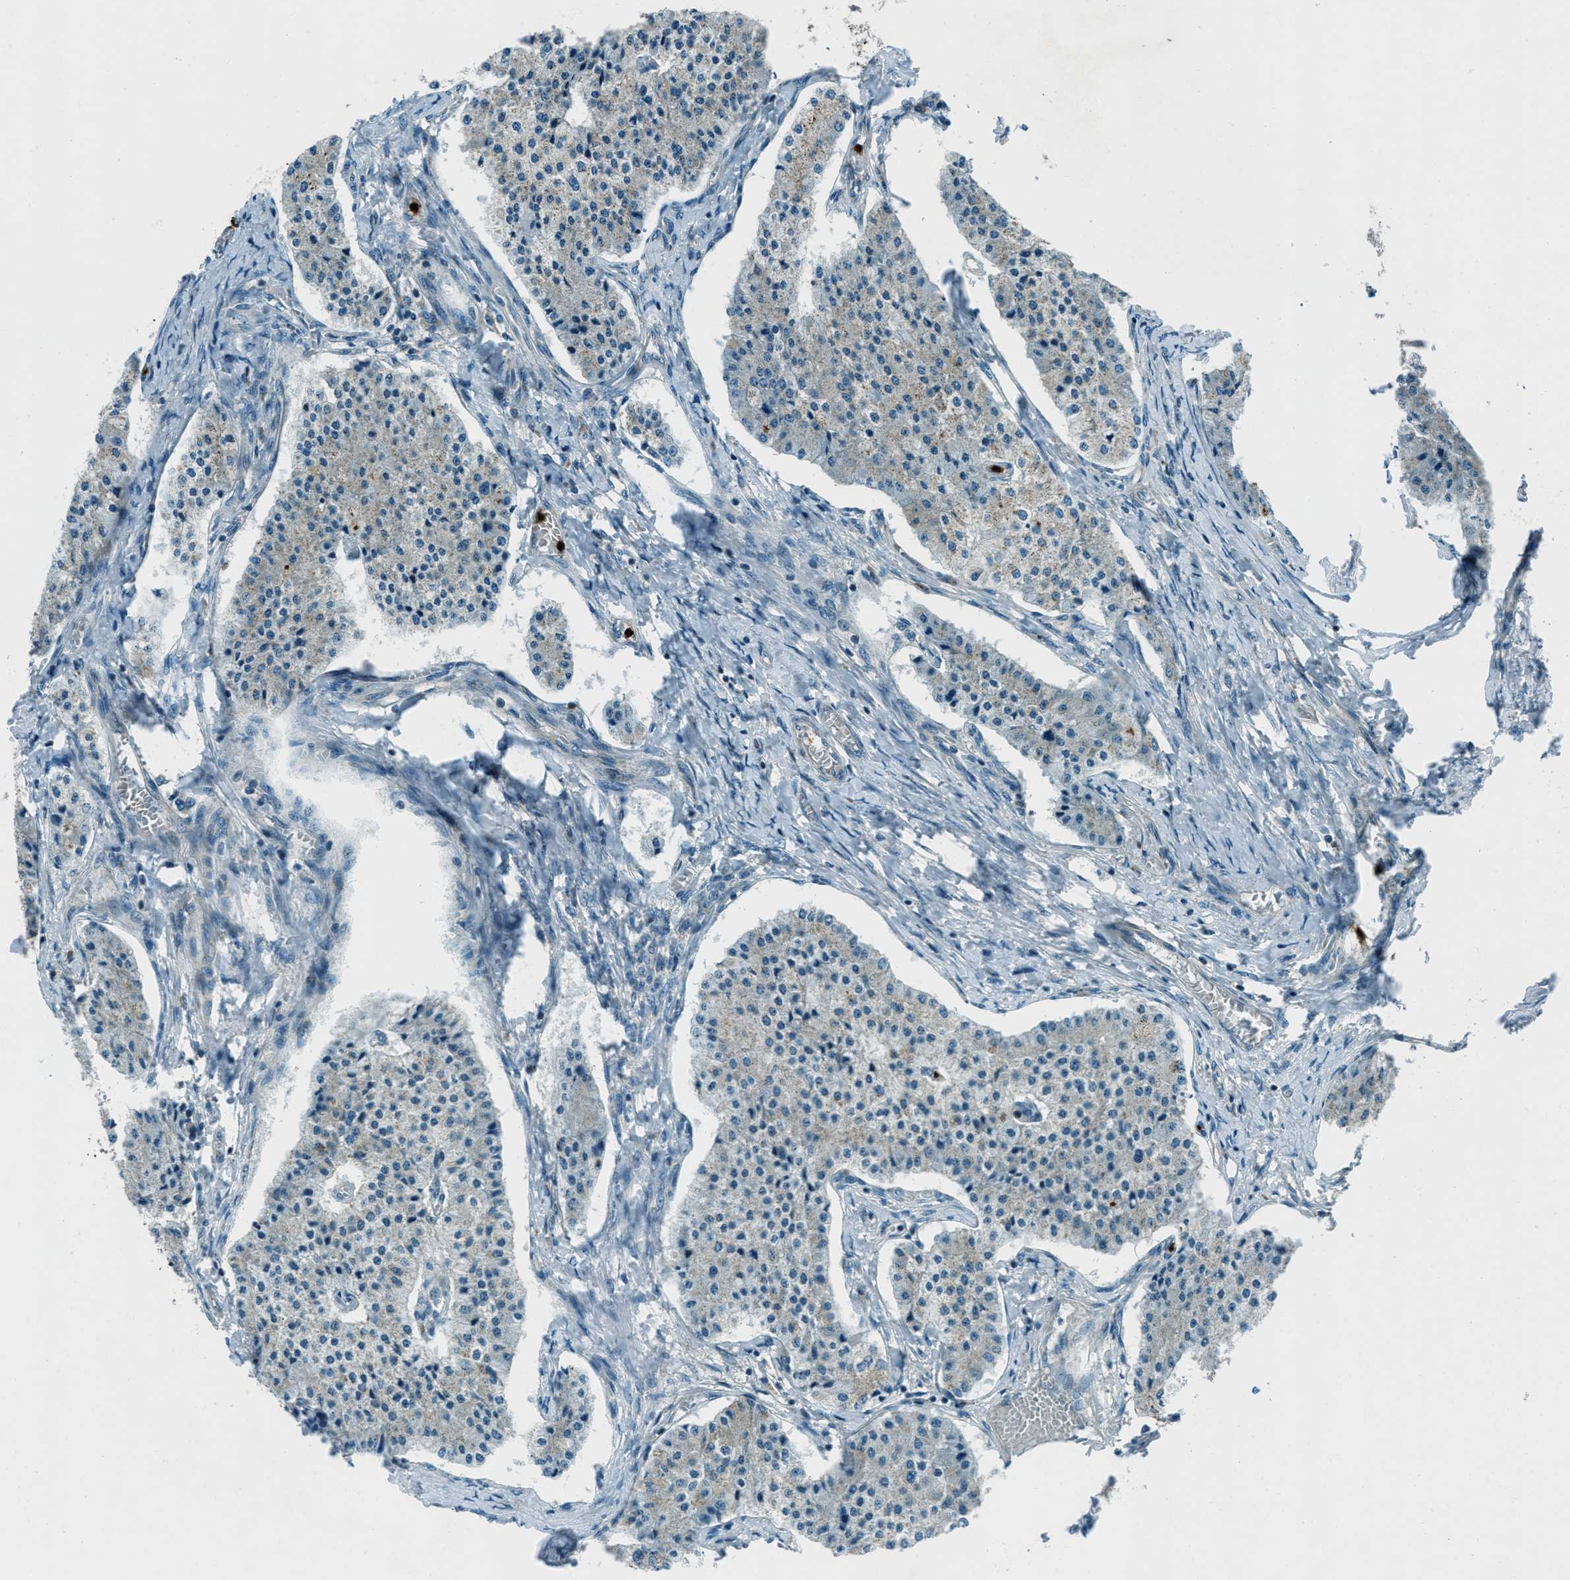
{"staining": {"intensity": "negative", "quantity": "none", "location": "none"}, "tissue": "carcinoid", "cell_type": "Tumor cells", "image_type": "cancer", "snomed": [{"axis": "morphology", "description": "Carcinoid, malignant, NOS"}, {"axis": "topography", "description": "Colon"}], "caption": "The IHC histopathology image has no significant expression in tumor cells of carcinoid tissue.", "gene": "FAR1", "patient": {"sex": "female", "age": 52}}